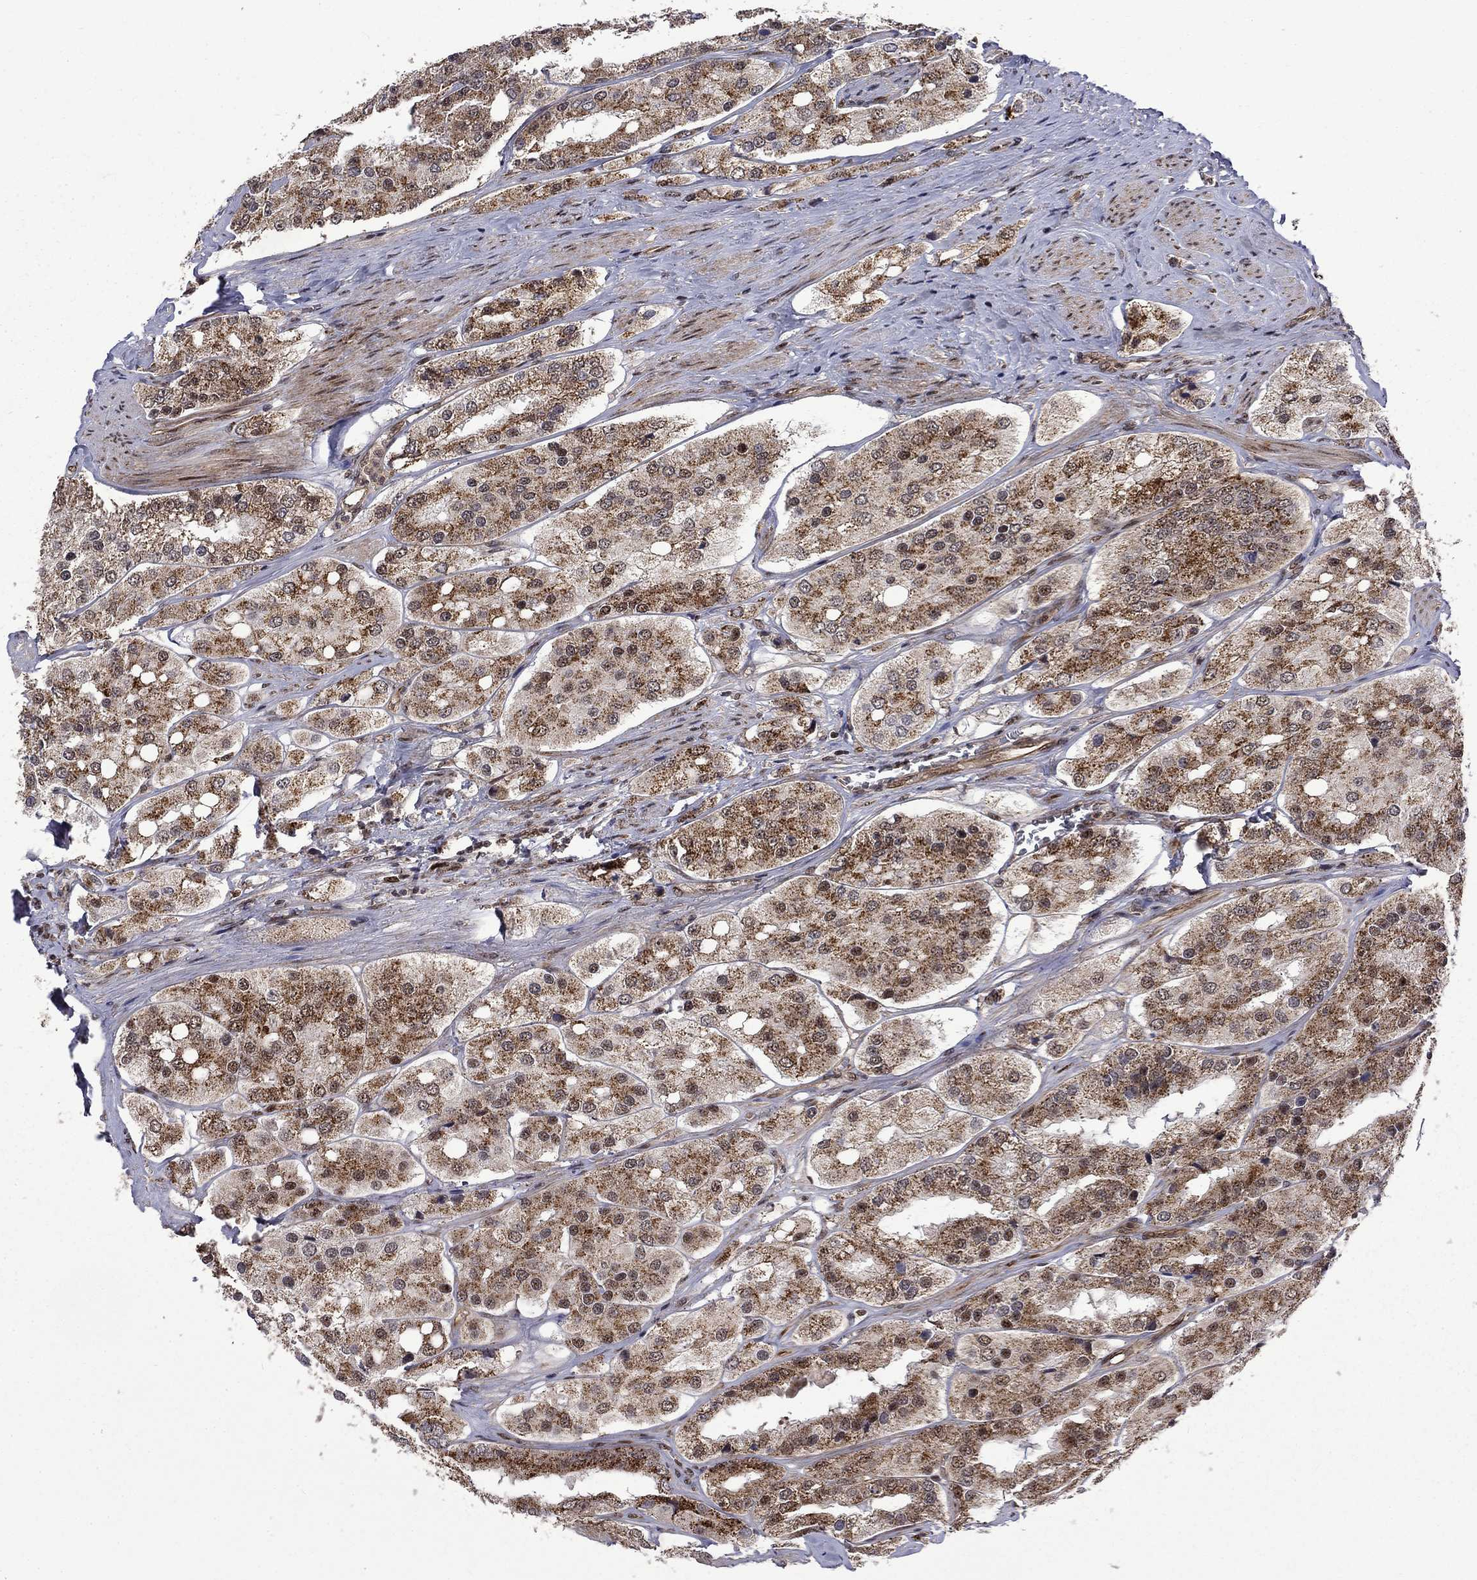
{"staining": {"intensity": "moderate", "quantity": ">75%", "location": "cytoplasmic/membranous"}, "tissue": "prostate cancer", "cell_type": "Tumor cells", "image_type": "cancer", "snomed": [{"axis": "morphology", "description": "Adenocarcinoma, Low grade"}, {"axis": "topography", "description": "Prostate"}], "caption": "Human prostate adenocarcinoma (low-grade) stained with a protein marker displays moderate staining in tumor cells.", "gene": "KPNA3", "patient": {"sex": "male", "age": 69}}